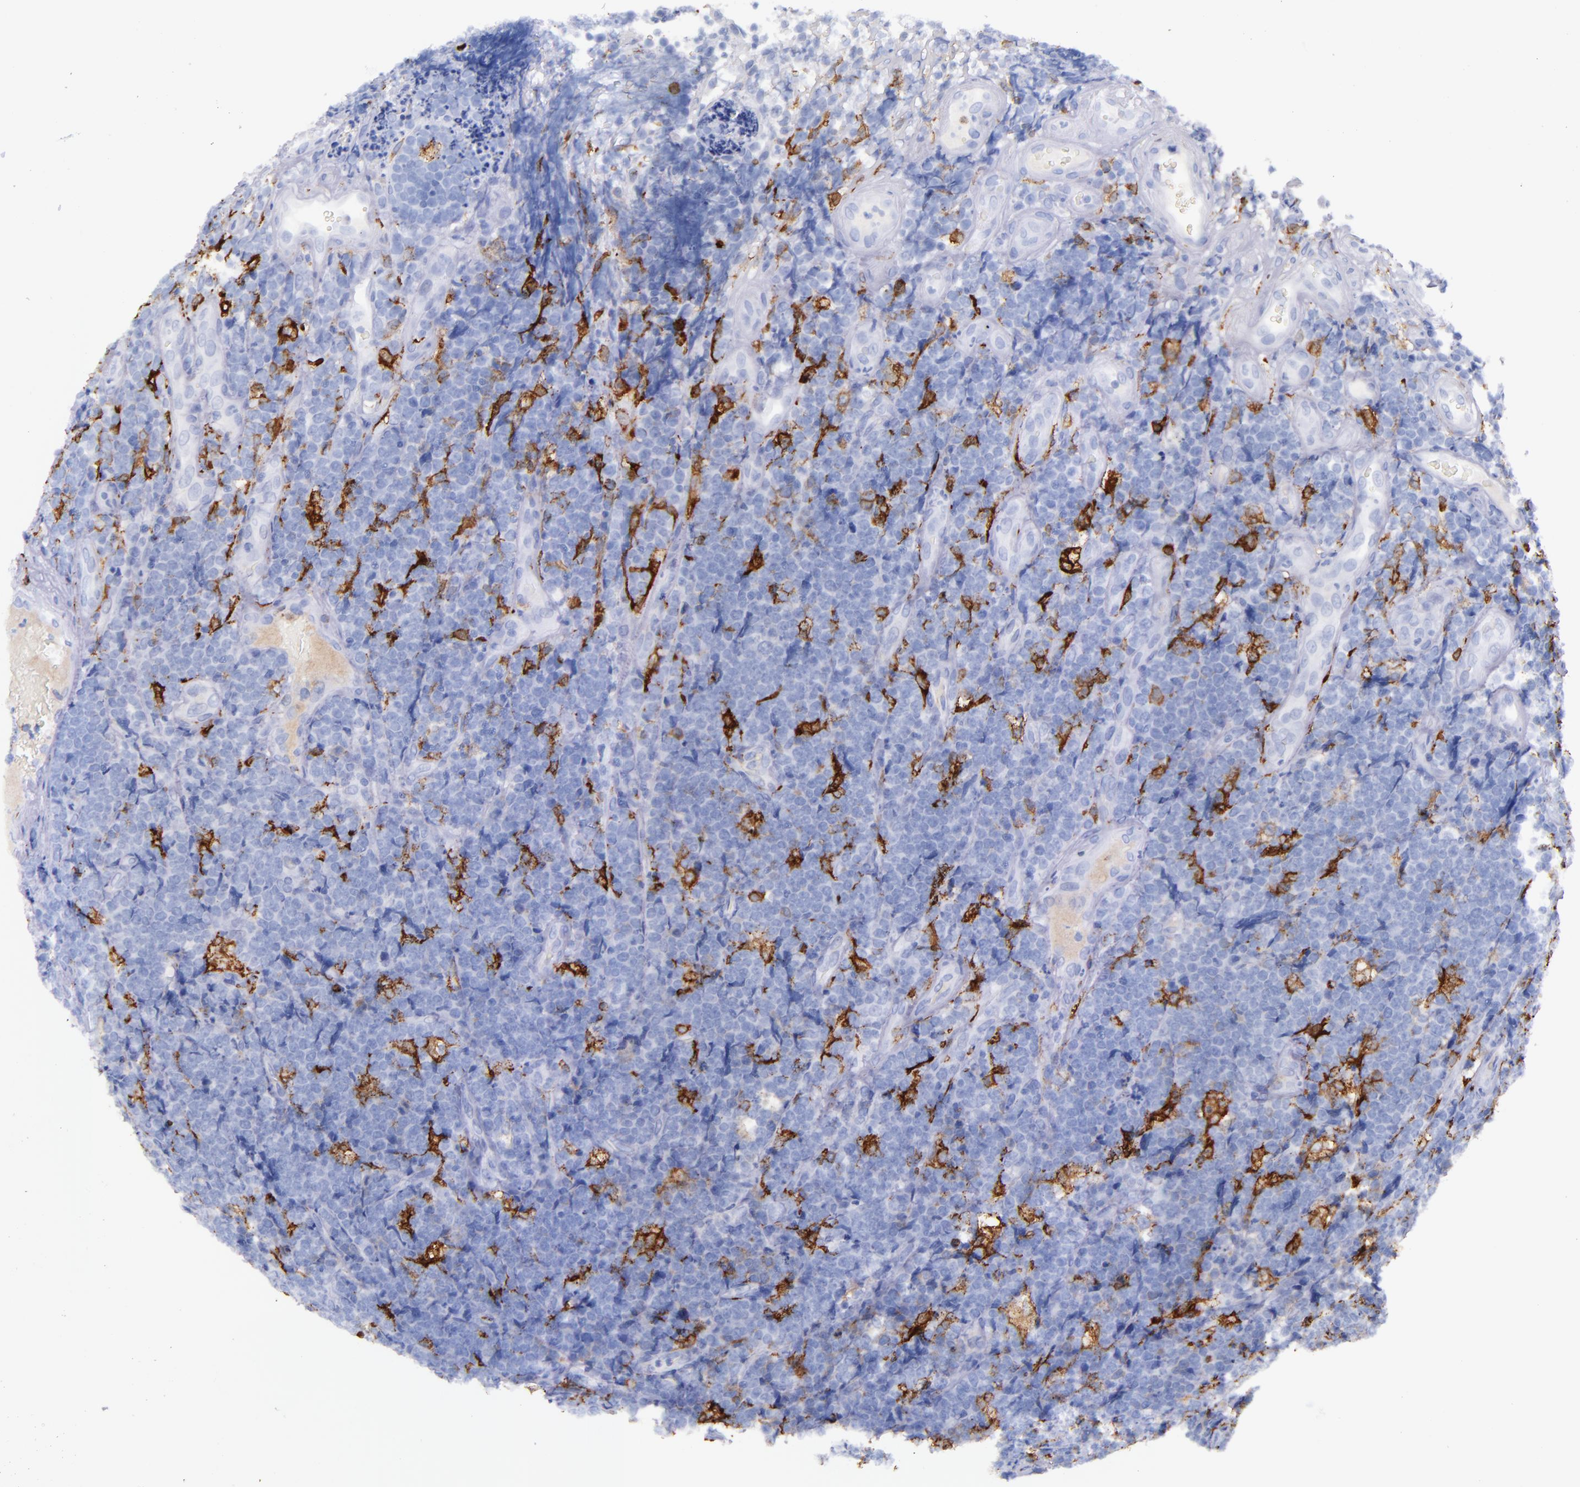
{"staining": {"intensity": "negative", "quantity": "none", "location": "none"}, "tissue": "lymphoma", "cell_type": "Tumor cells", "image_type": "cancer", "snomed": [{"axis": "morphology", "description": "Malignant lymphoma, non-Hodgkin's type, High grade"}, {"axis": "topography", "description": "Small intestine"}, {"axis": "topography", "description": "Colon"}], "caption": "Immunohistochemical staining of human lymphoma reveals no significant expression in tumor cells.", "gene": "CD163", "patient": {"sex": "male", "age": 8}}